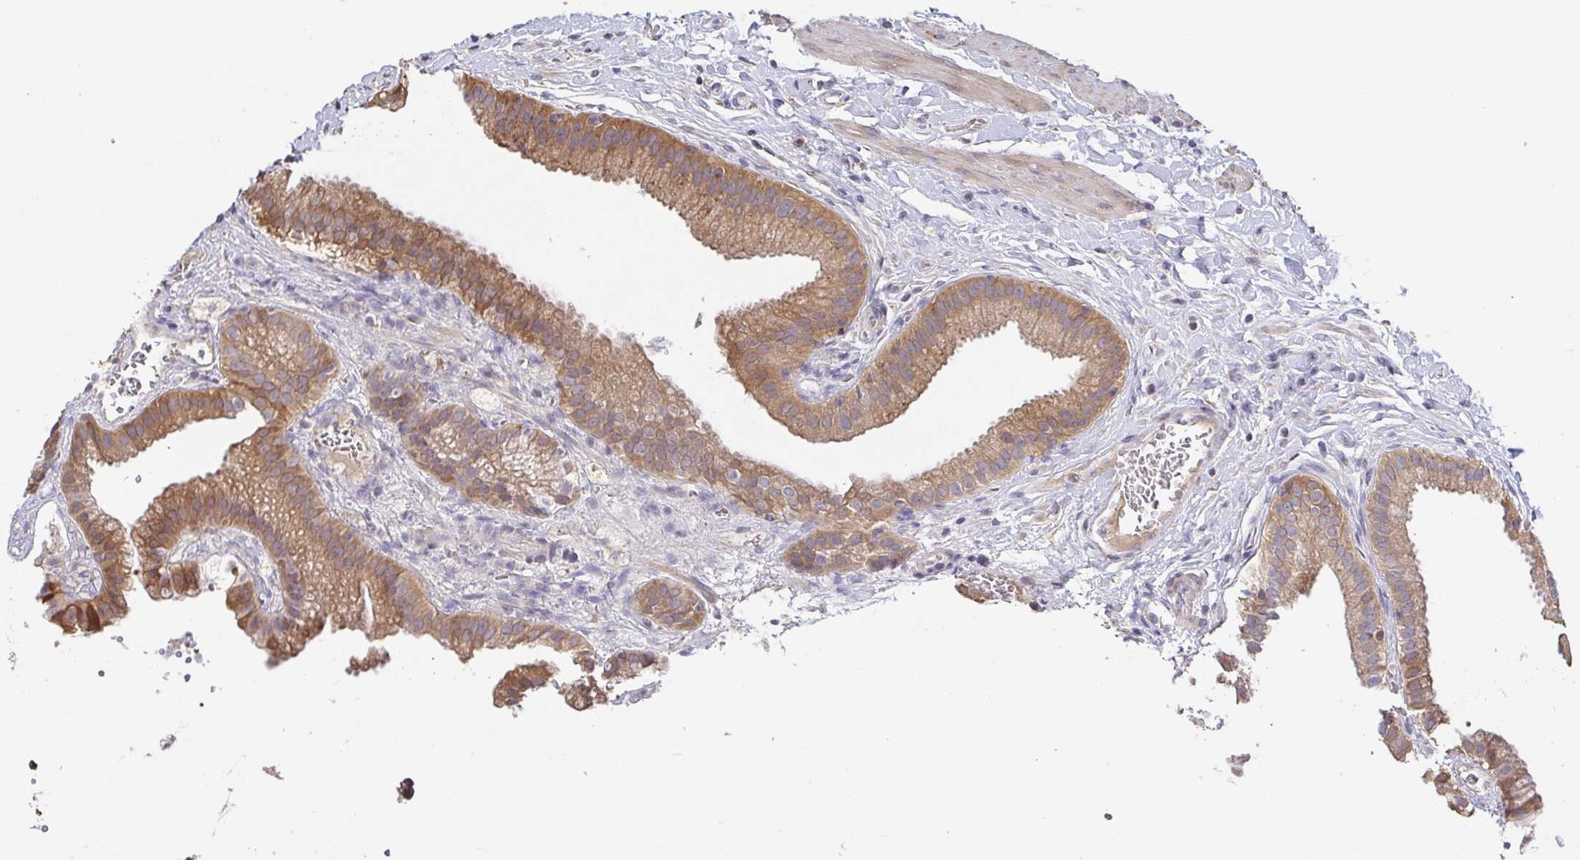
{"staining": {"intensity": "moderate", "quantity": ">75%", "location": "cytoplasmic/membranous"}, "tissue": "gallbladder", "cell_type": "Glandular cells", "image_type": "normal", "snomed": [{"axis": "morphology", "description": "Normal tissue, NOS"}, {"axis": "topography", "description": "Gallbladder"}], "caption": "Moderate cytoplasmic/membranous positivity is identified in about >75% of glandular cells in unremarkable gallbladder.", "gene": "EIF3D", "patient": {"sex": "female", "age": 63}}